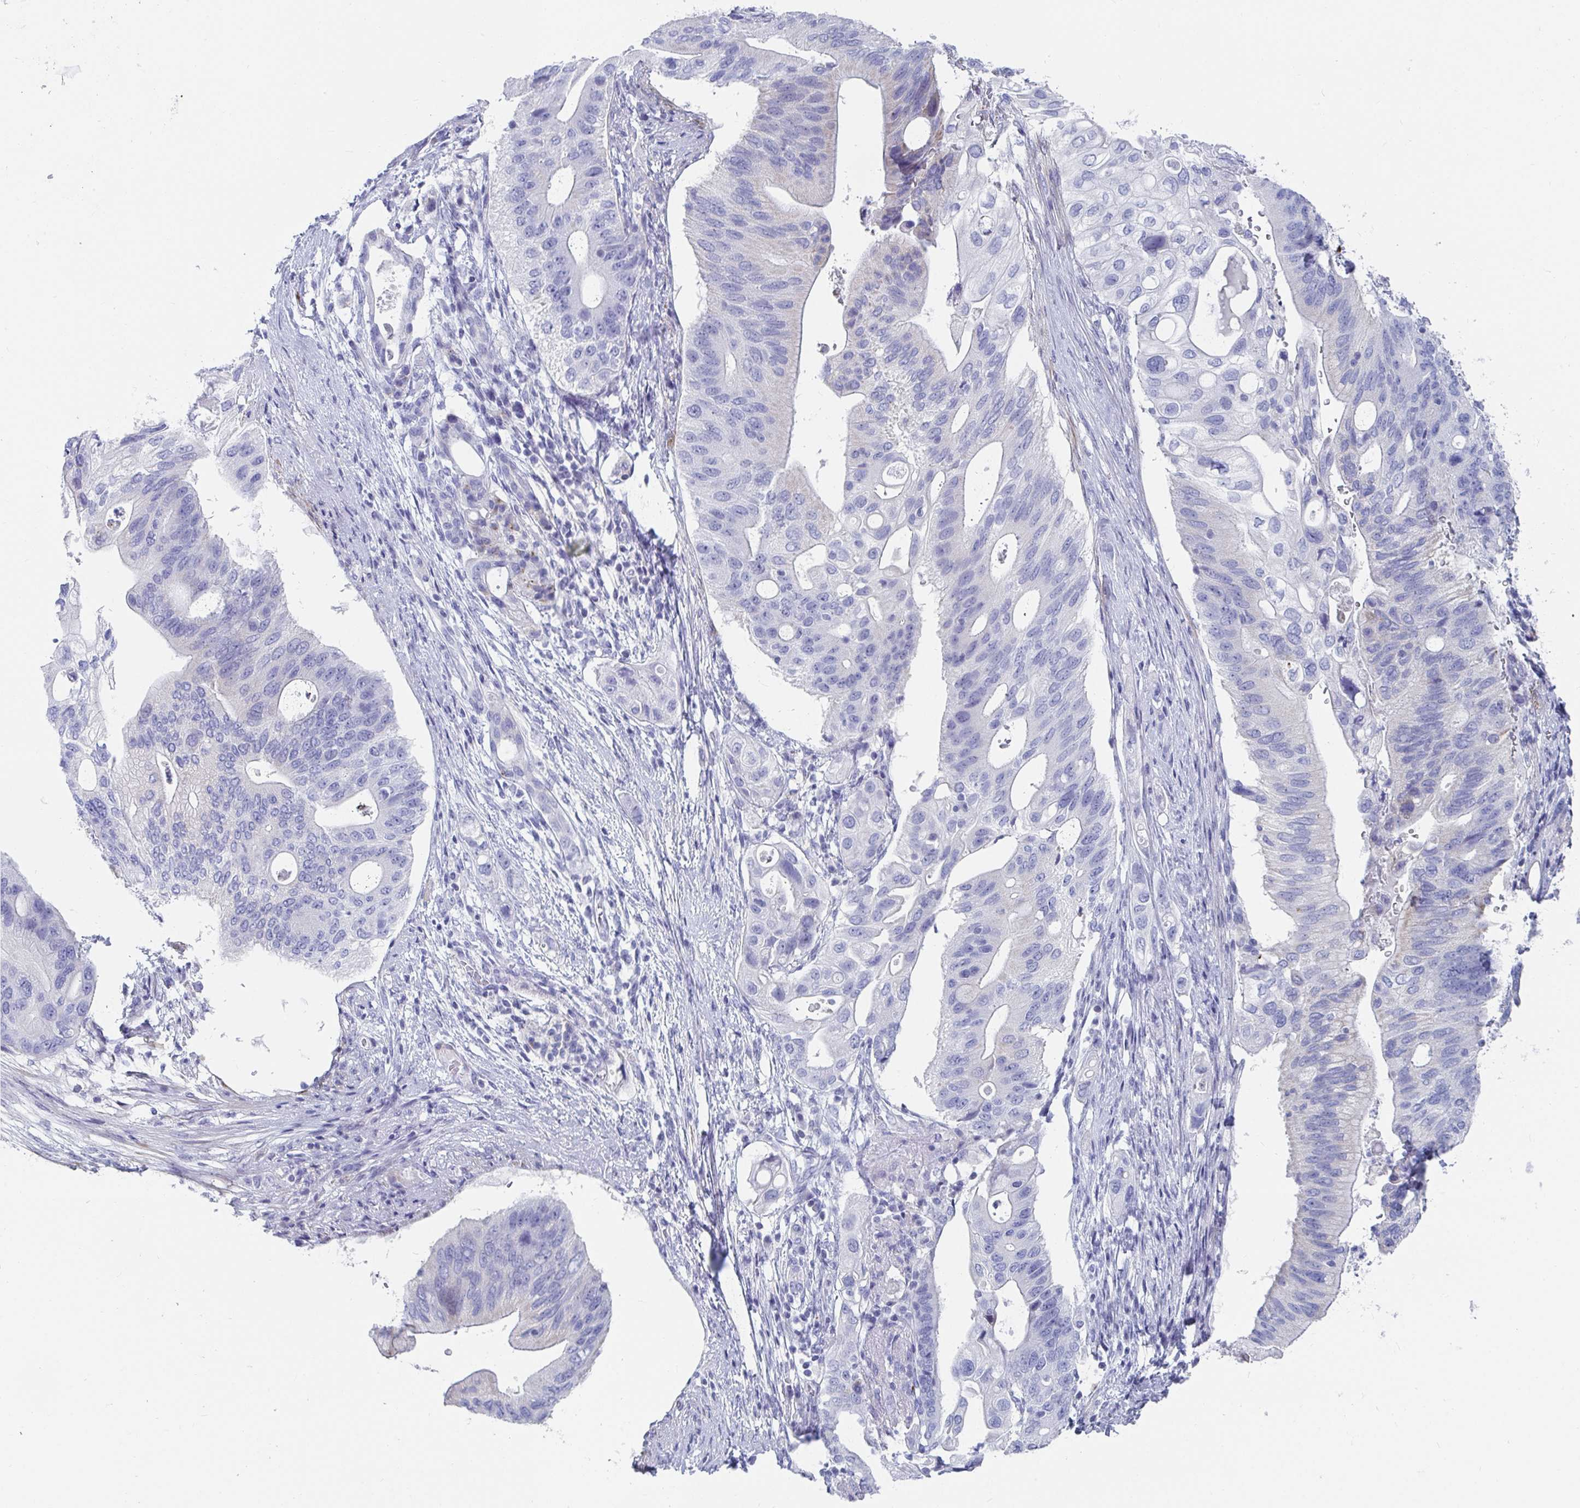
{"staining": {"intensity": "negative", "quantity": "none", "location": "none"}, "tissue": "pancreatic cancer", "cell_type": "Tumor cells", "image_type": "cancer", "snomed": [{"axis": "morphology", "description": "Adenocarcinoma, NOS"}, {"axis": "topography", "description": "Pancreas"}], "caption": "High power microscopy micrograph of an immunohistochemistry image of pancreatic adenocarcinoma, revealing no significant expression in tumor cells.", "gene": "ZFP82", "patient": {"sex": "female", "age": 72}}